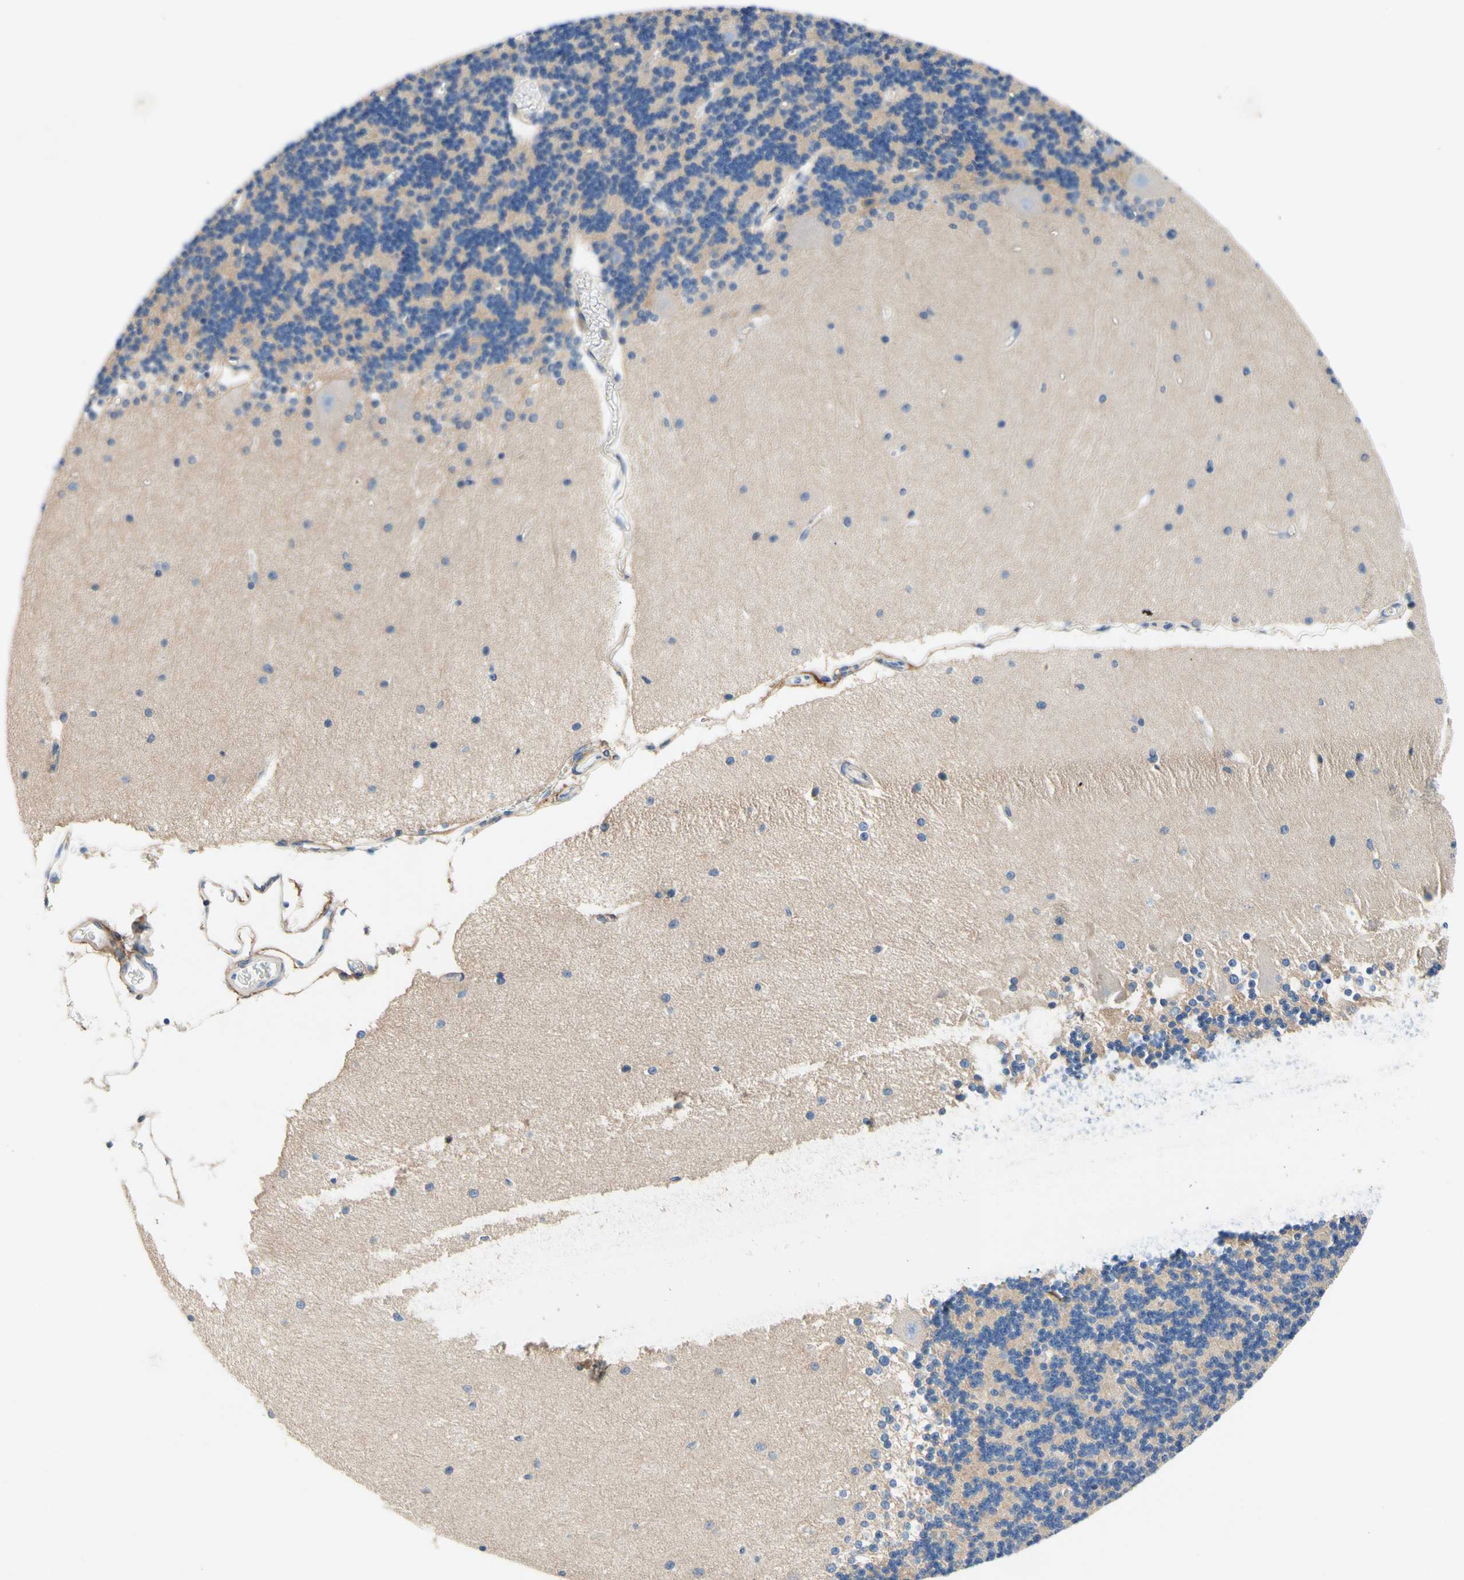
{"staining": {"intensity": "weak", "quantity": ">75%", "location": "cytoplasmic/membranous"}, "tissue": "cerebellum", "cell_type": "Cells in granular layer", "image_type": "normal", "snomed": [{"axis": "morphology", "description": "Normal tissue, NOS"}, {"axis": "topography", "description": "Cerebellum"}], "caption": "Immunohistochemistry photomicrograph of unremarkable cerebellum stained for a protein (brown), which exhibits low levels of weak cytoplasmic/membranous staining in about >75% of cells in granular layer.", "gene": "F3", "patient": {"sex": "female", "age": 54}}